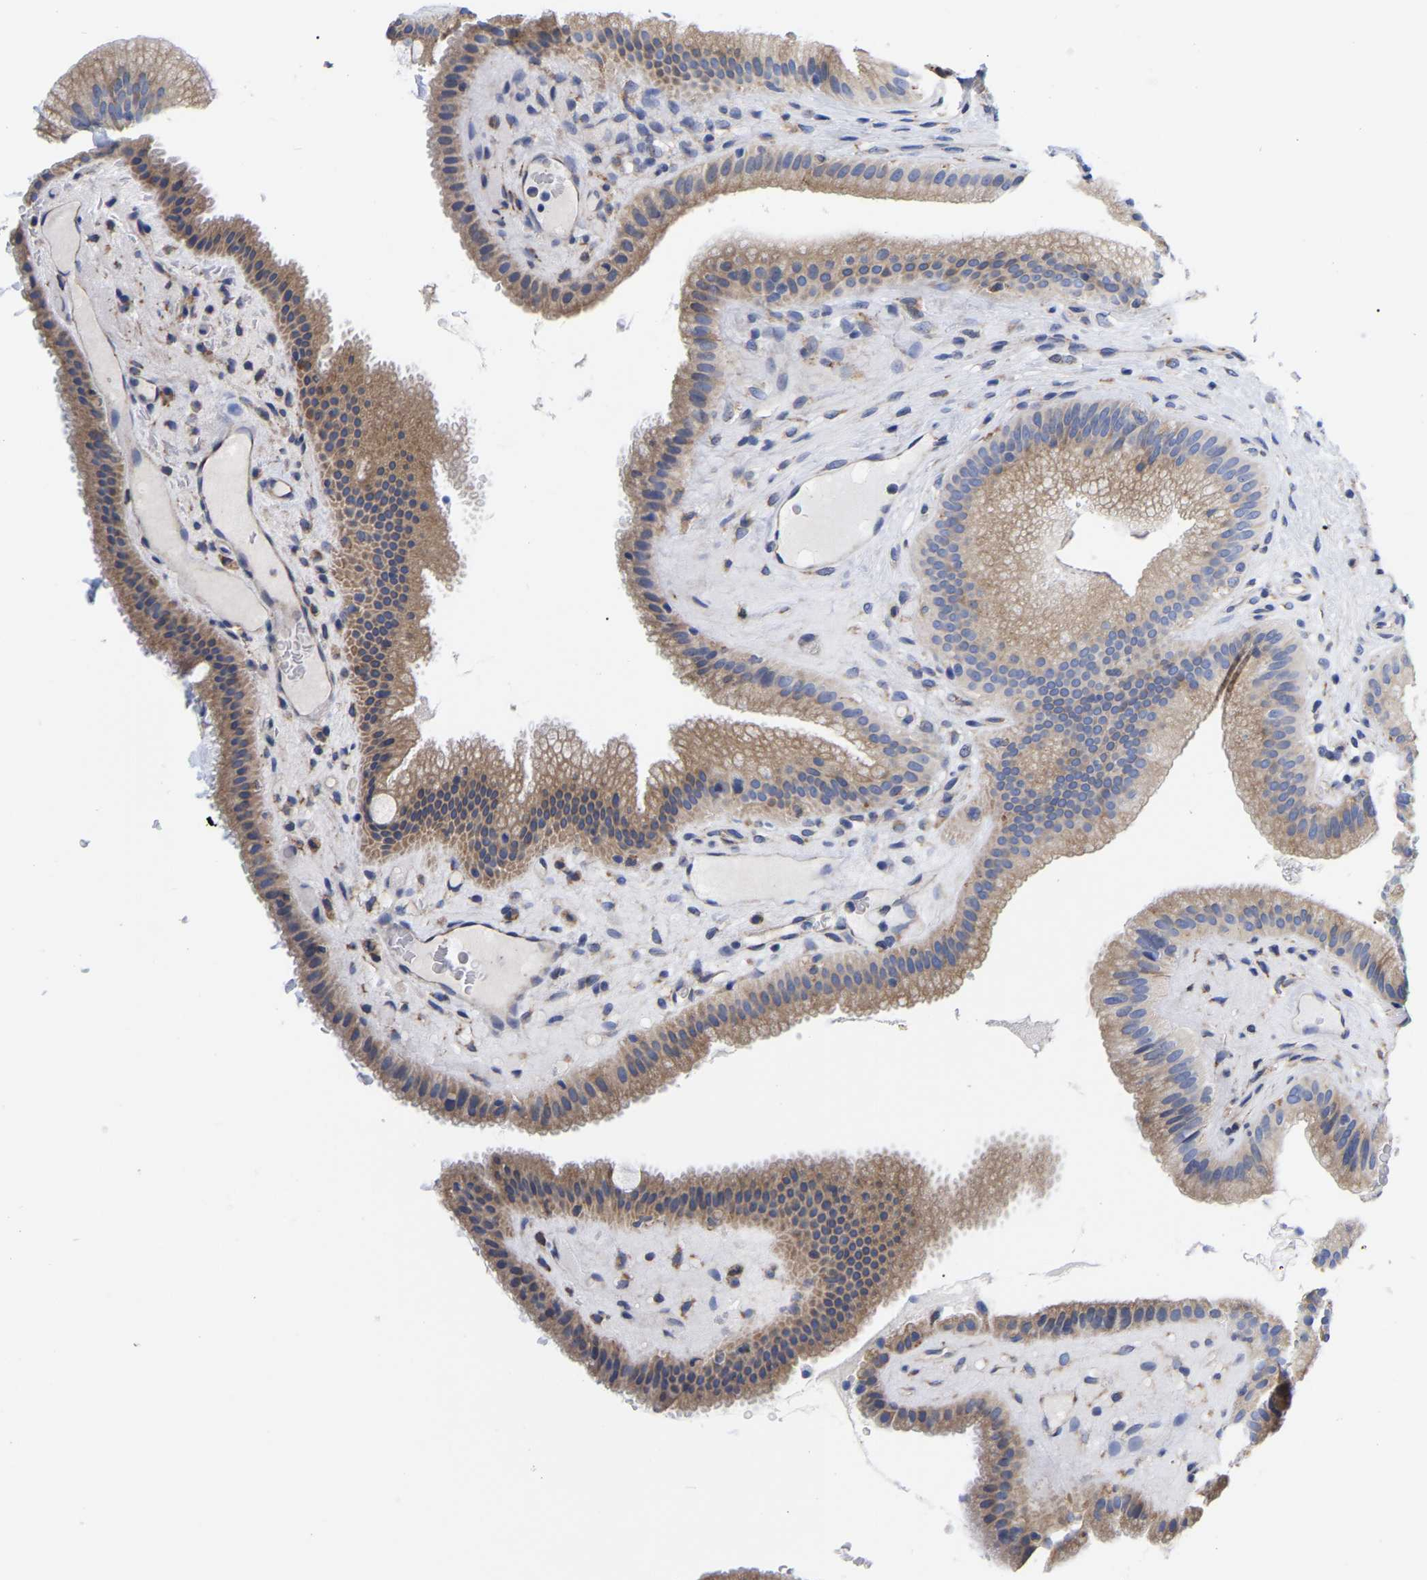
{"staining": {"intensity": "moderate", "quantity": "25%-75%", "location": "cytoplasmic/membranous"}, "tissue": "gallbladder", "cell_type": "Glandular cells", "image_type": "normal", "snomed": [{"axis": "morphology", "description": "Normal tissue, NOS"}, {"axis": "topography", "description": "Gallbladder"}], "caption": "Protein analysis of normal gallbladder exhibits moderate cytoplasmic/membranous staining in approximately 25%-75% of glandular cells.", "gene": "CFAP298", "patient": {"sex": "male", "age": 49}}